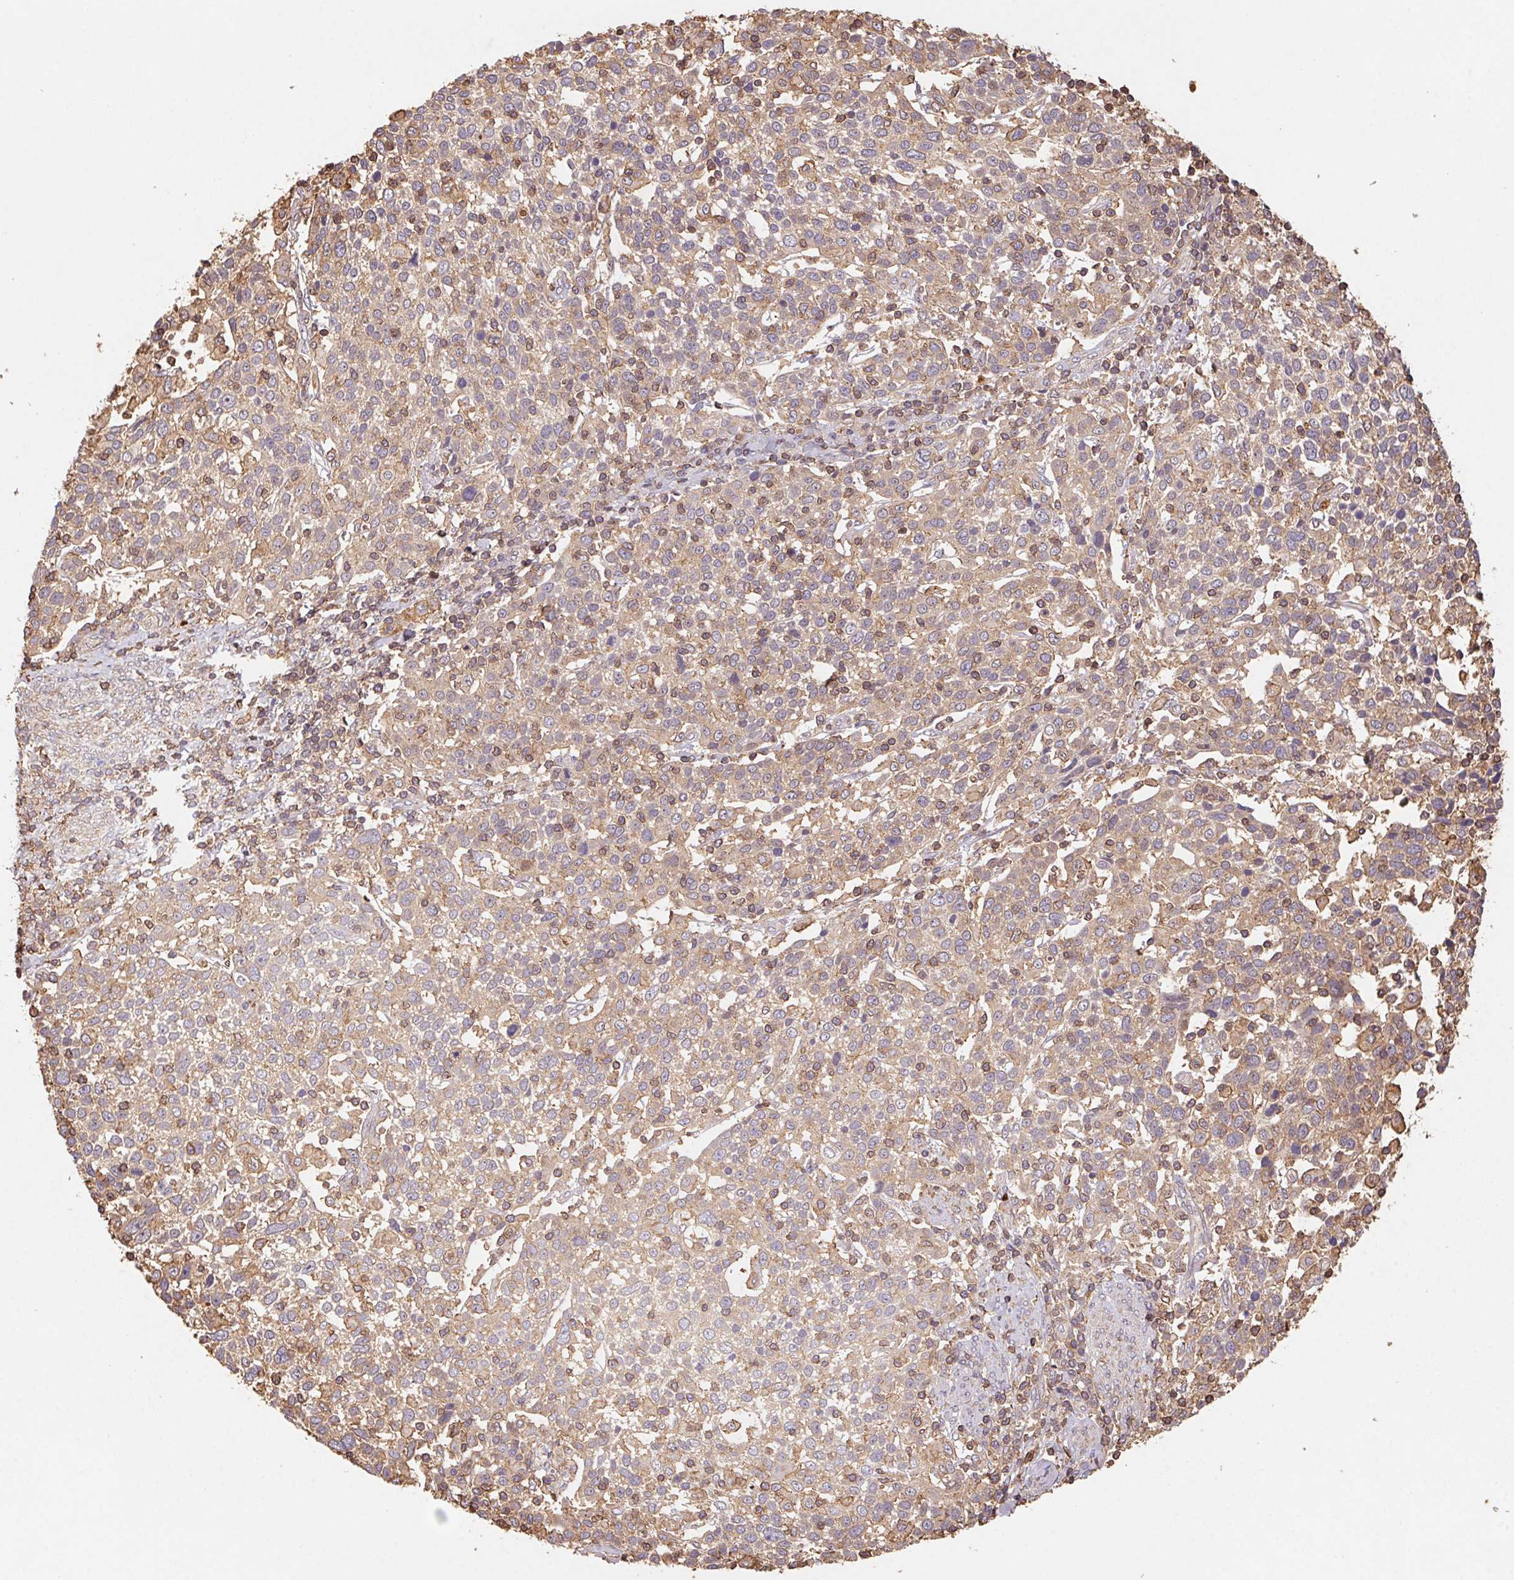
{"staining": {"intensity": "moderate", "quantity": "25%-75%", "location": "cytoplasmic/membranous"}, "tissue": "cervical cancer", "cell_type": "Tumor cells", "image_type": "cancer", "snomed": [{"axis": "morphology", "description": "Squamous cell carcinoma, NOS"}, {"axis": "topography", "description": "Cervix"}], "caption": "The histopathology image shows immunohistochemical staining of cervical squamous cell carcinoma. There is moderate cytoplasmic/membranous staining is seen in about 25%-75% of tumor cells. (IHC, brightfield microscopy, high magnification).", "gene": "ATG10", "patient": {"sex": "female", "age": 61}}